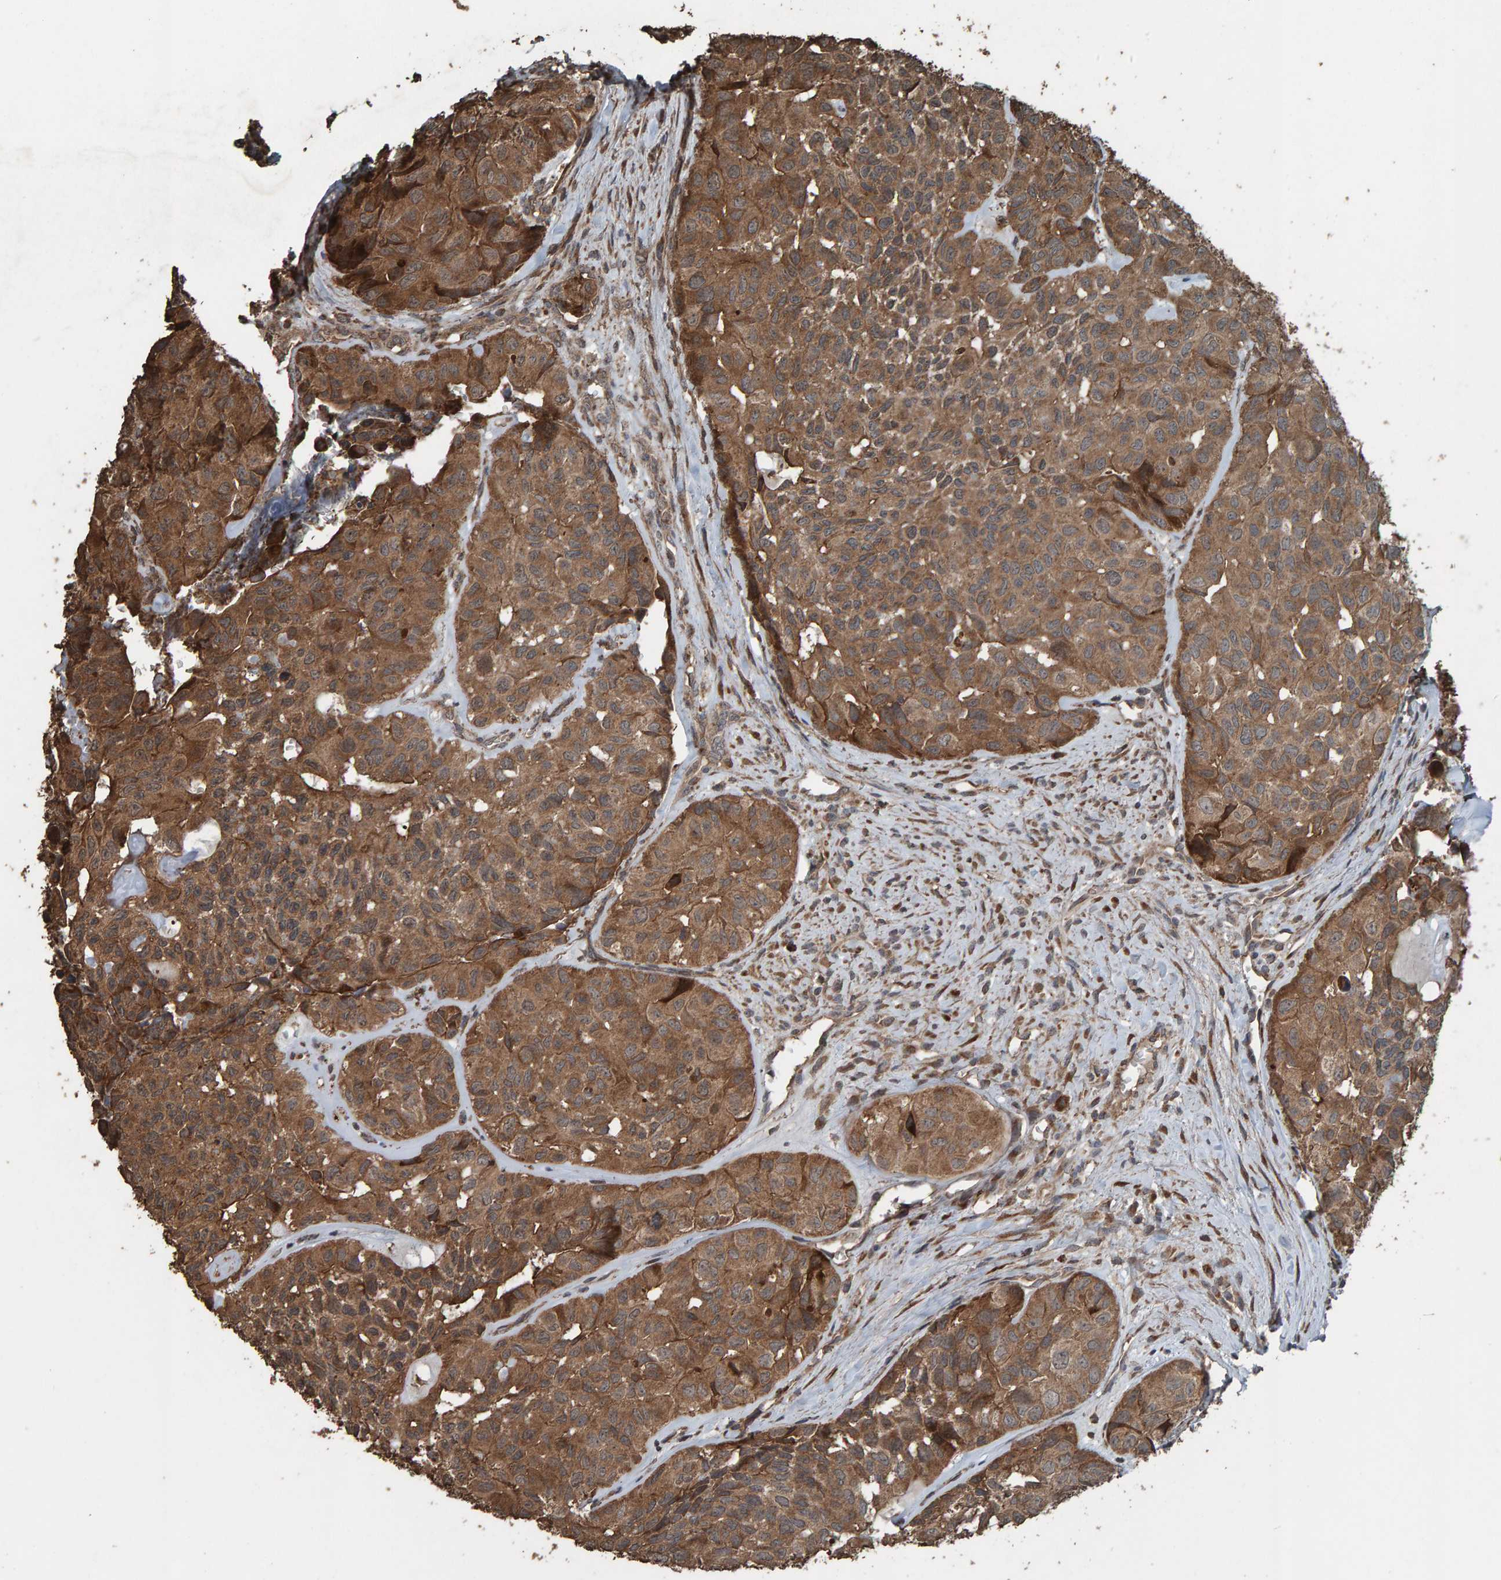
{"staining": {"intensity": "moderate", "quantity": ">75%", "location": "cytoplasmic/membranous"}, "tissue": "head and neck cancer", "cell_type": "Tumor cells", "image_type": "cancer", "snomed": [{"axis": "morphology", "description": "Adenocarcinoma, NOS"}, {"axis": "topography", "description": "Salivary gland, NOS"}, {"axis": "topography", "description": "Head-Neck"}], "caption": "IHC image of human head and neck adenocarcinoma stained for a protein (brown), which displays medium levels of moderate cytoplasmic/membranous staining in about >75% of tumor cells.", "gene": "DUS1L", "patient": {"sex": "female", "age": 76}}